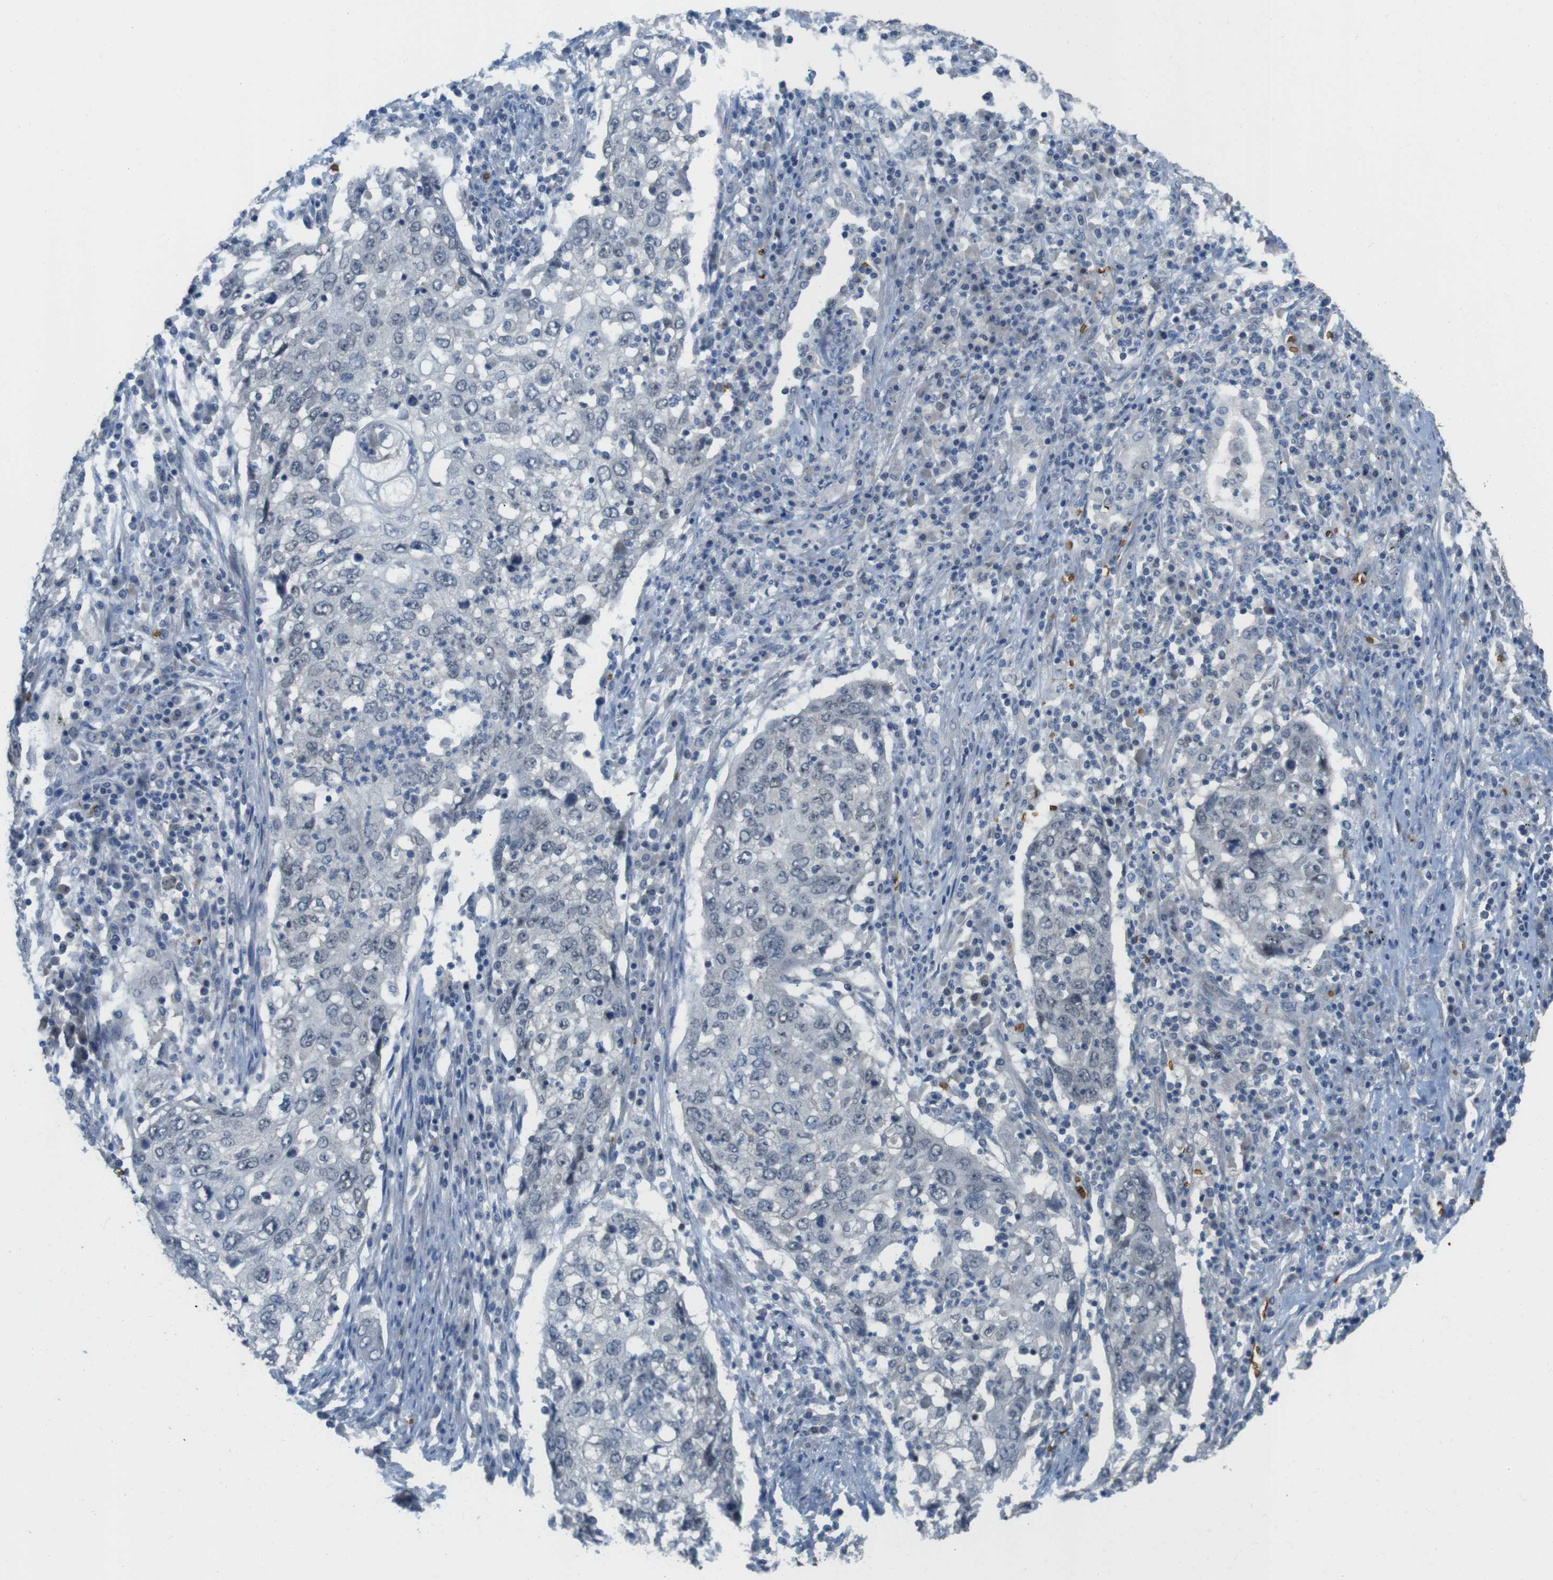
{"staining": {"intensity": "negative", "quantity": "none", "location": "none"}, "tissue": "lung cancer", "cell_type": "Tumor cells", "image_type": "cancer", "snomed": [{"axis": "morphology", "description": "Squamous cell carcinoma, NOS"}, {"axis": "topography", "description": "Lung"}], "caption": "There is no significant expression in tumor cells of squamous cell carcinoma (lung).", "gene": "GYPA", "patient": {"sex": "female", "age": 63}}